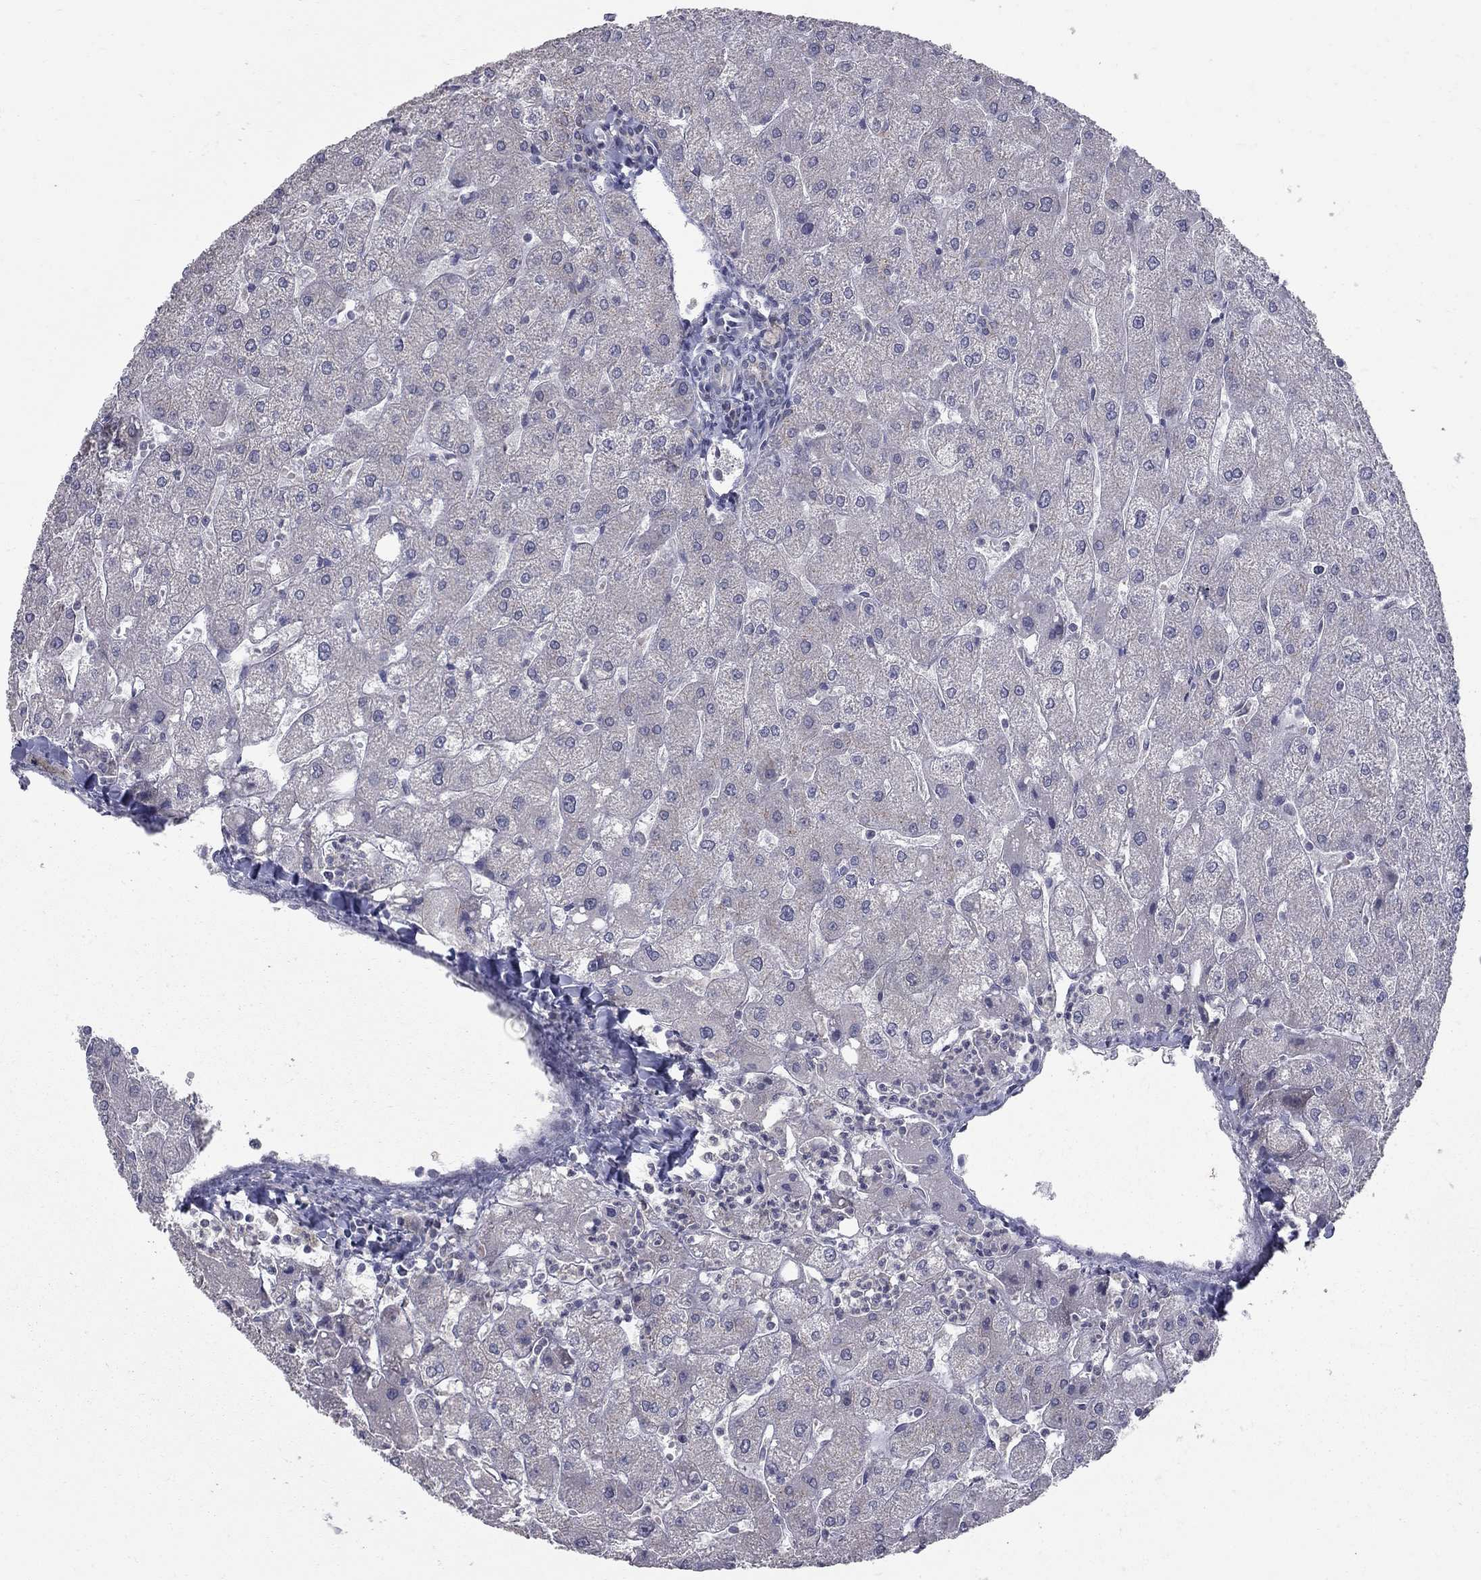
{"staining": {"intensity": "negative", "quantity": "none", "location": "none"}, "tissue": "liver", "cell_type": "Cholangiocytes", "image_type": "normal", "snomed": [{"axis": "morphology", "description": "Normal tissue, NOS"}, {"axis": "topography", "description": "Liver"}], "caption": "An image of liver stained for a protein shows no brown staining in cholangiocytes.", "gene": "KIAA0319L", "patient": {"sex": "male", "age": 67}}